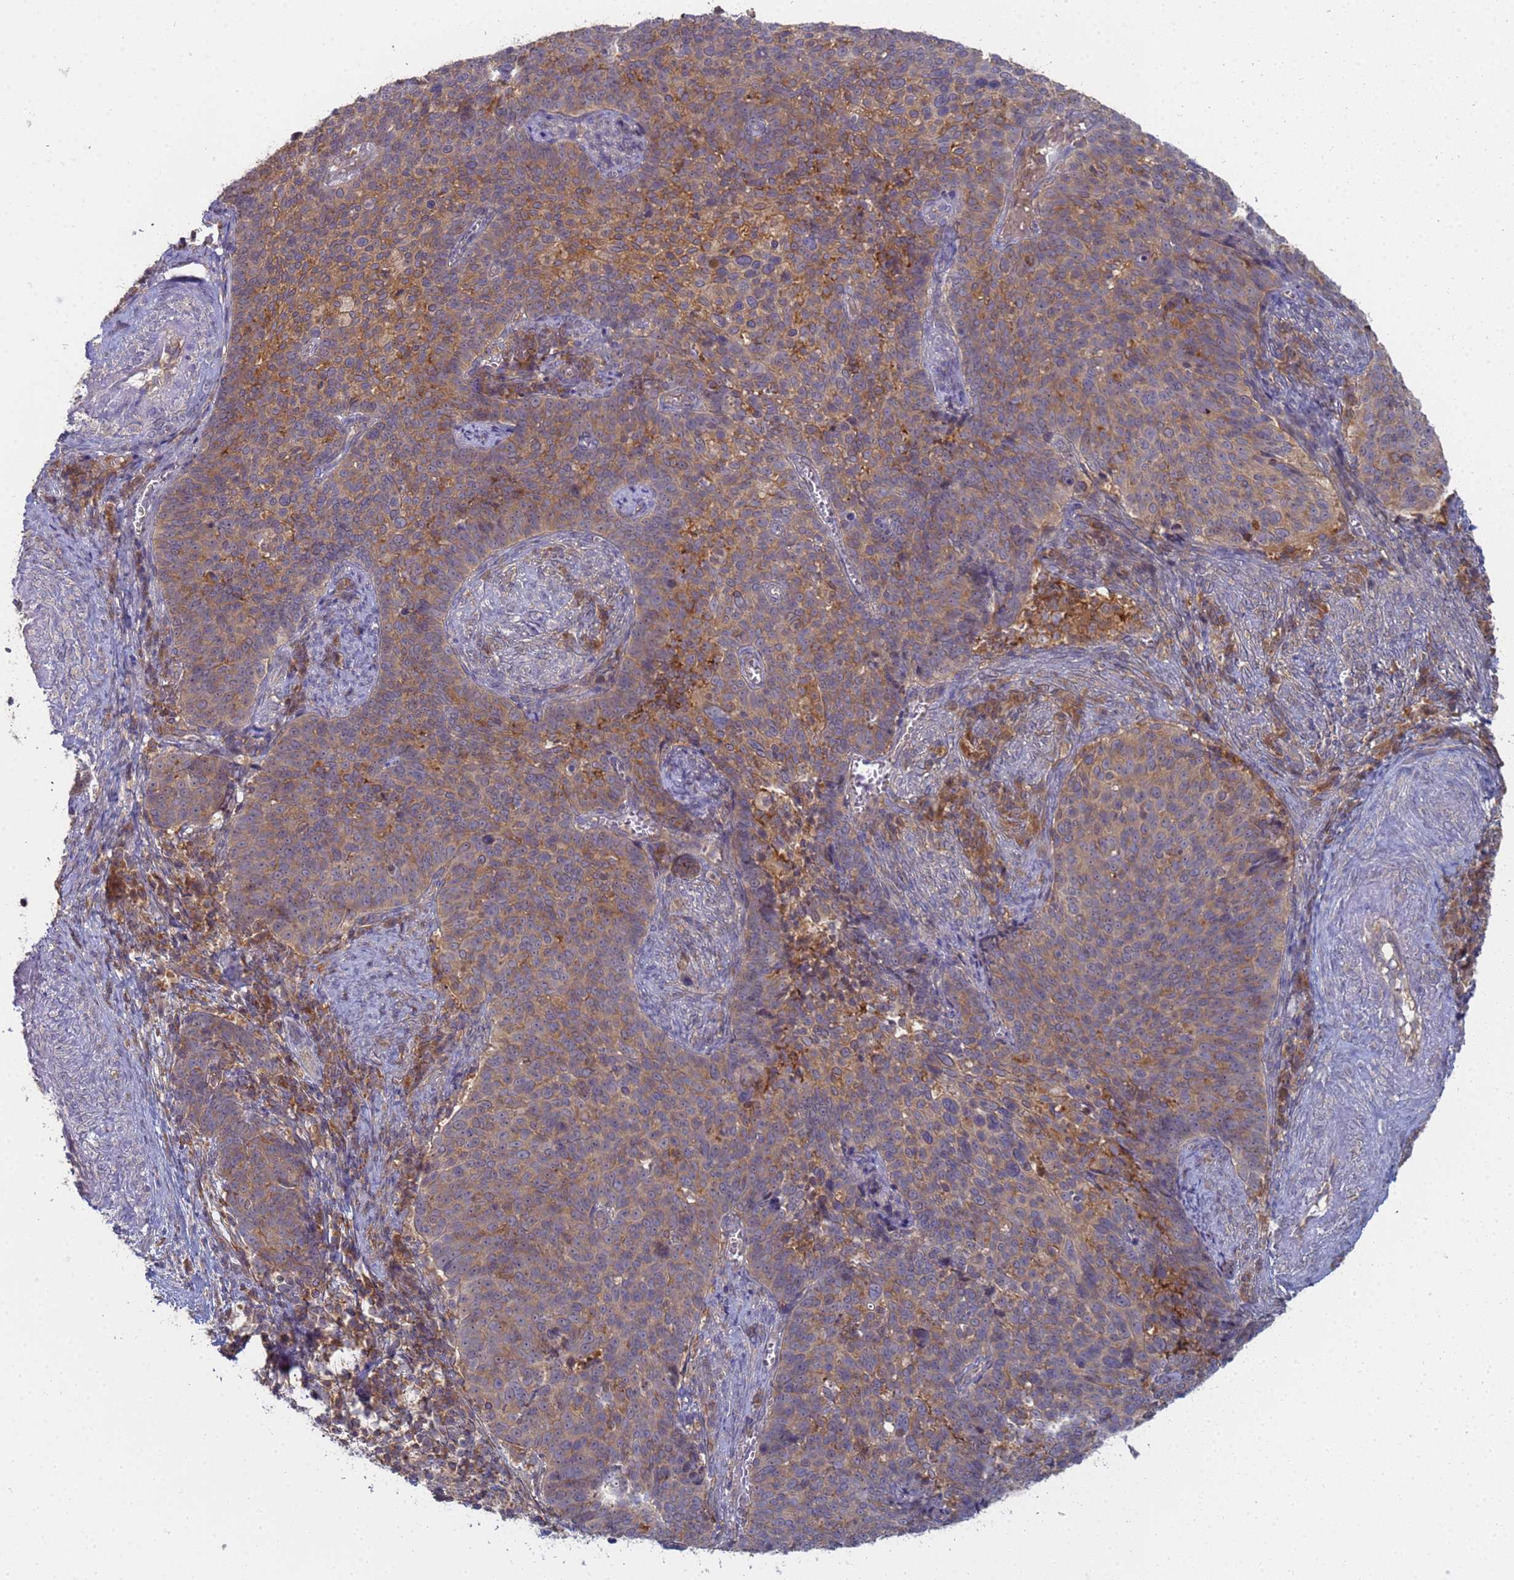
{"staining": {"intensity": "moderate", "quantity": "25%-75%", "location": "cytoplasmic/membranous"}, "tissue": "cervical cancer", "cell_type": "Tumor cells", "image_type": "cancer", "snomed": [{"axis": "morphology", "description": "Normal tissue, NOS"}, {"axis": "morphology", "description": "Squamous cell carcinoma, NOS"}, {"axis": "topography", "description": "Cervix"}], "caption": "Cervical squamous cell carcinoma tissue exhibits moderate cytoplasmic/membranous staining in approximately 25%-75% of tumor cells, visualized by immunohistochemistry.", "gene": "SHARPIN", "patient": {"sex": "female", "age": 39}}